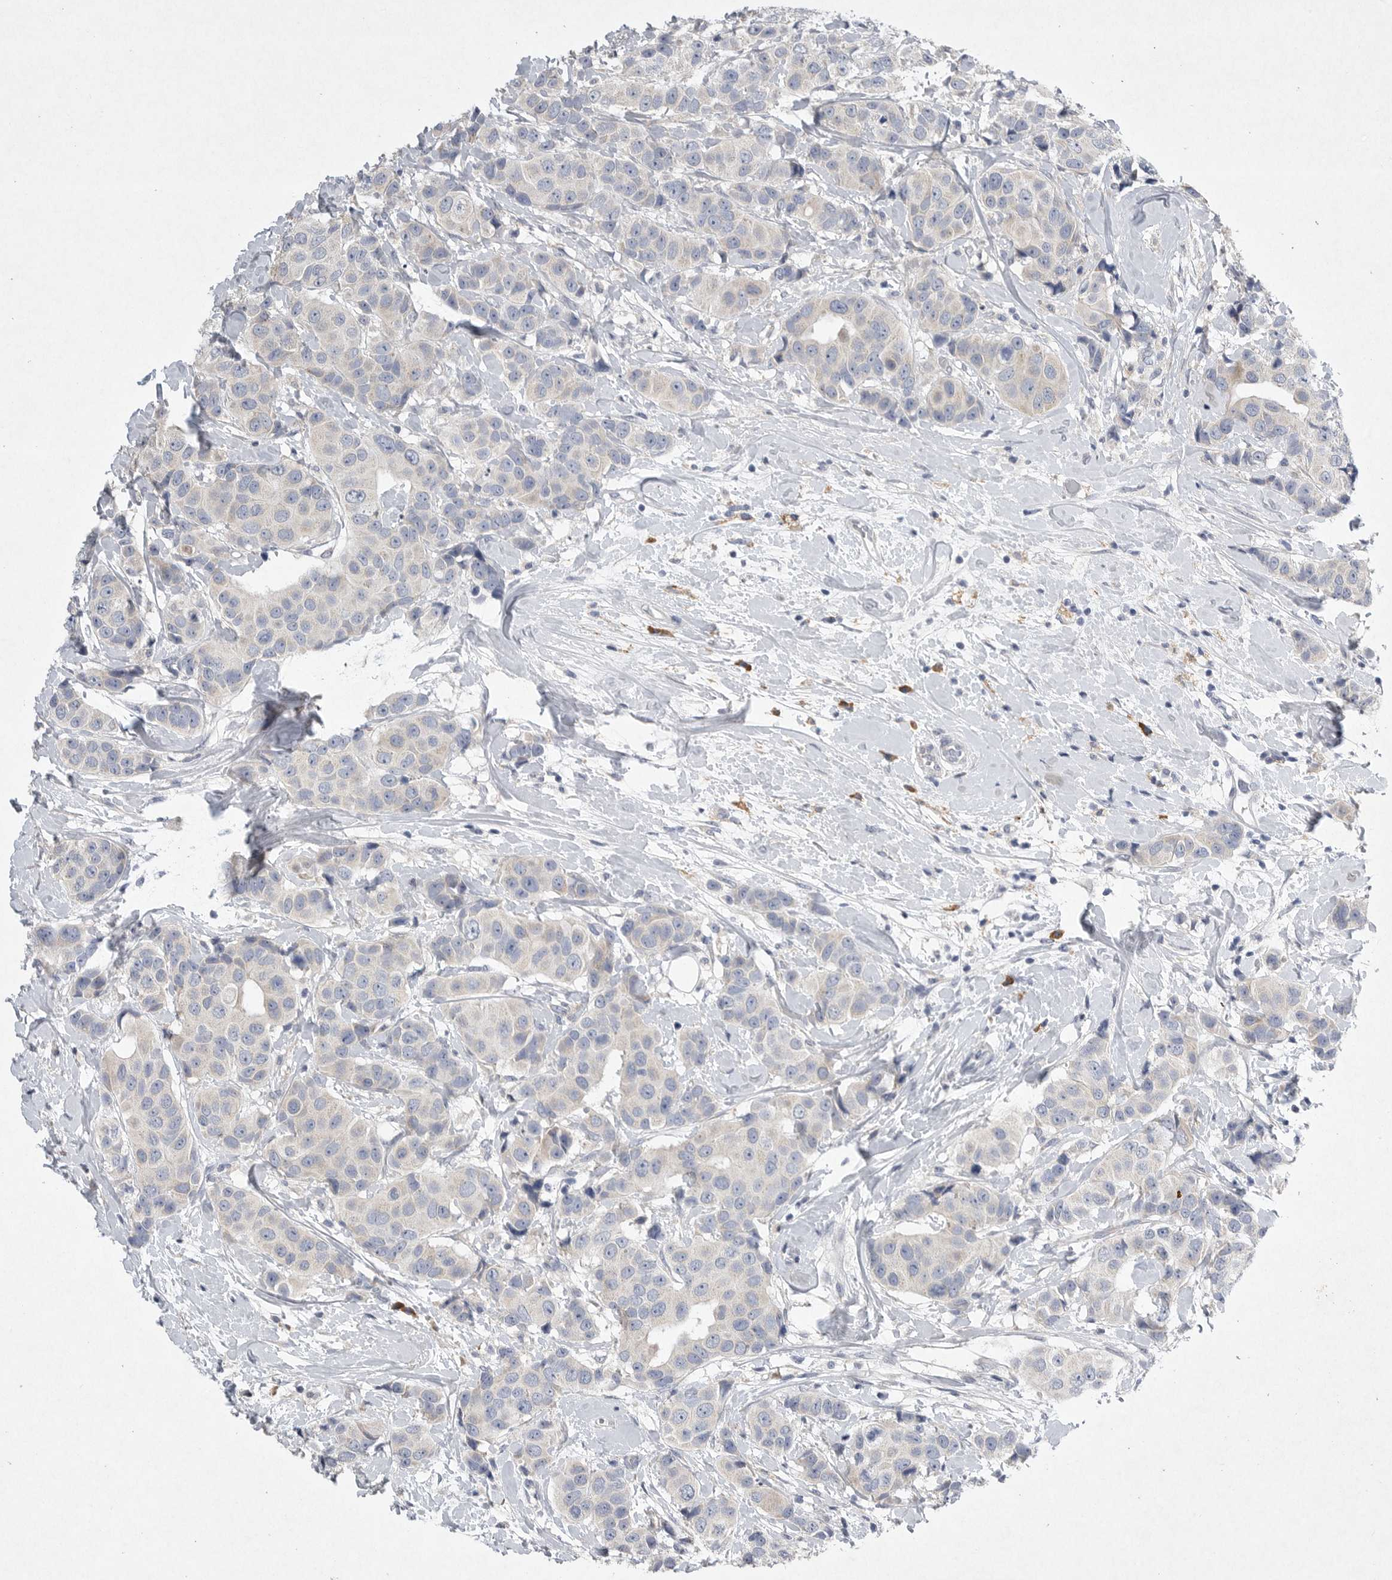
{"staining": {"intensity": "negative", "quantity": "none", "location": "none"}, "tissue": "breast cancer", "cell_type": "Tumor cells", "image_type": "cancer", "snomed": [{"axis": "morphology", "description": "Normal tissue, NOS"}, {"axis": "morphology", "description": "Duct carcinoma"}, {"axis": "topography", "description": "Breast"}], "caption": "A high-resolution image shows immunohistochemistry (IHC) staining of infiltrating ductal carcinoma (breast), which exhibits no significant expression in tumor cells. (Immunohistochemistry, brightfield microscopy, high magnification).", "gene": "EDEM3", "patient": {"sex": "female", "age": 39}}